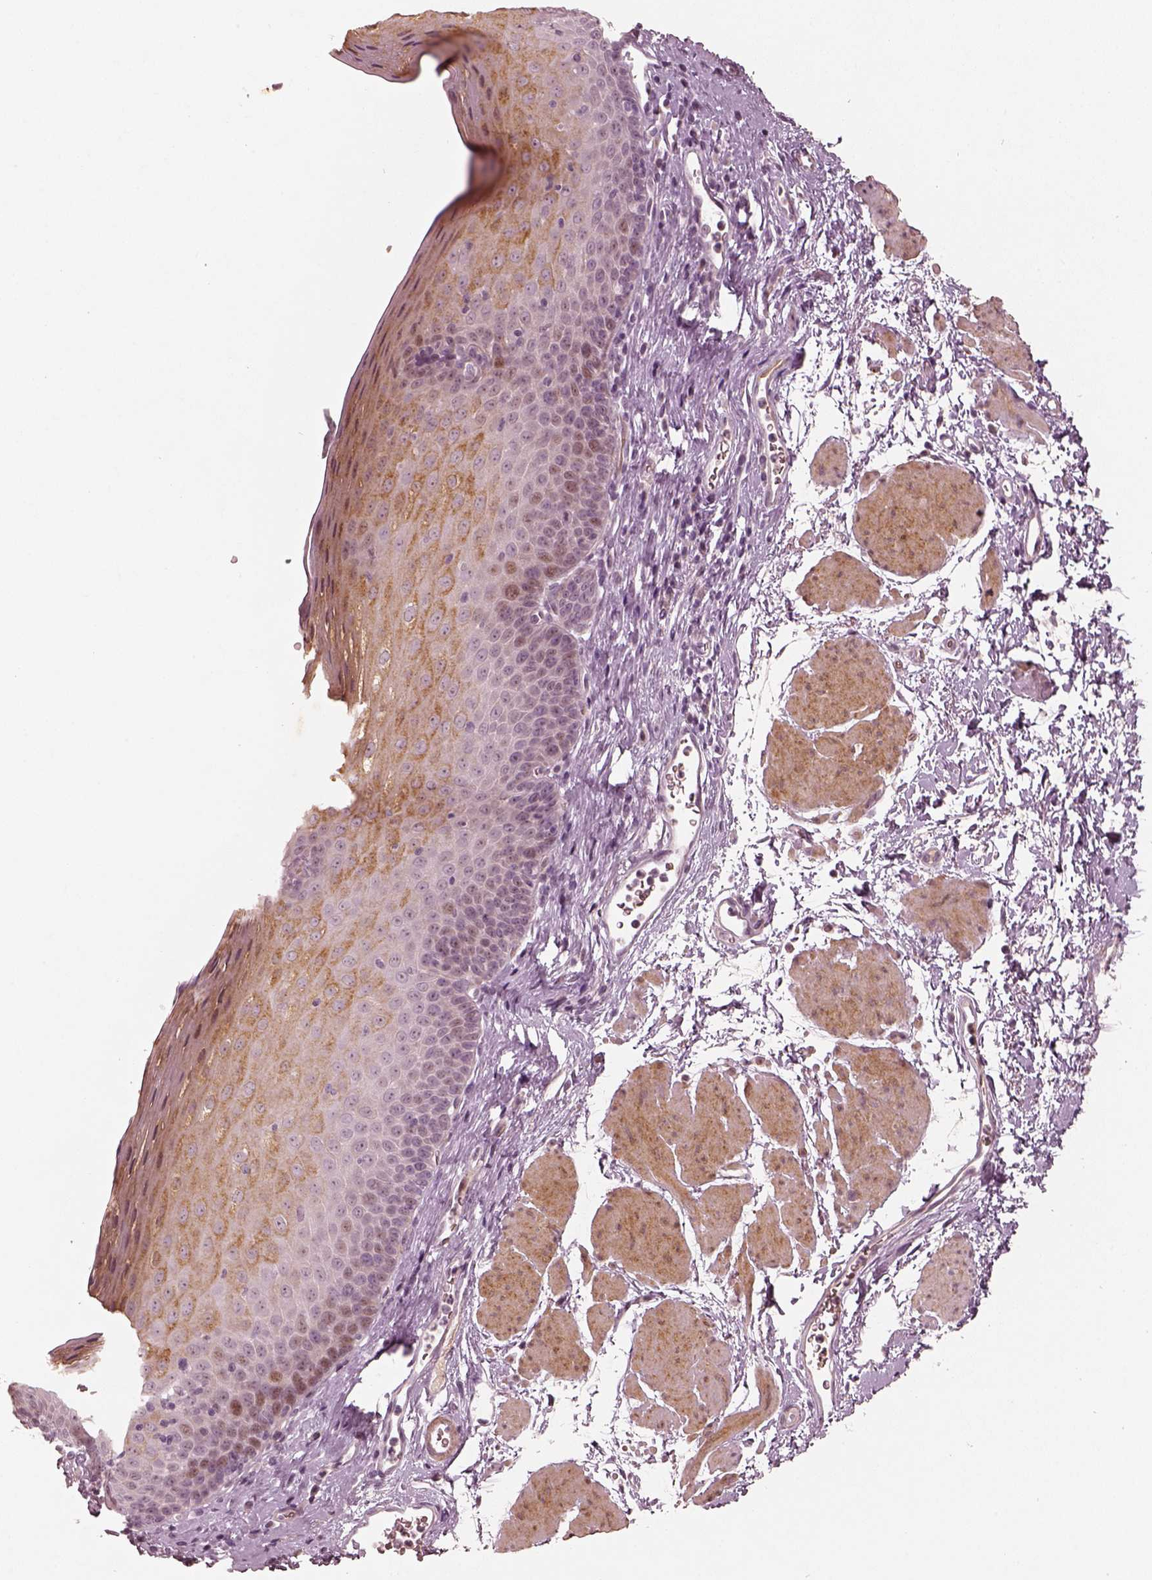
{"staining": {"intensity": "weak", "quantity": "25%-75%", "location": "cytoplasmic/membranous"}, "tissue": "esophagus", "cell_type": "Squamous epithelial cells", "image_type": "normal", "snomed": [{"axis": "morphology", "description": "Normal tissue, NOS"}, {"axis": "topography", "description": "Esophagus"}], "caption": "Human esophagus stained with a brown dye demonstrates weak cytoplasmic/membranous positive expression in about 25%-75% of squamous epithelial cells.", "gene": "MADCAM1", "patient": {"sex": "female", "age": 64}}